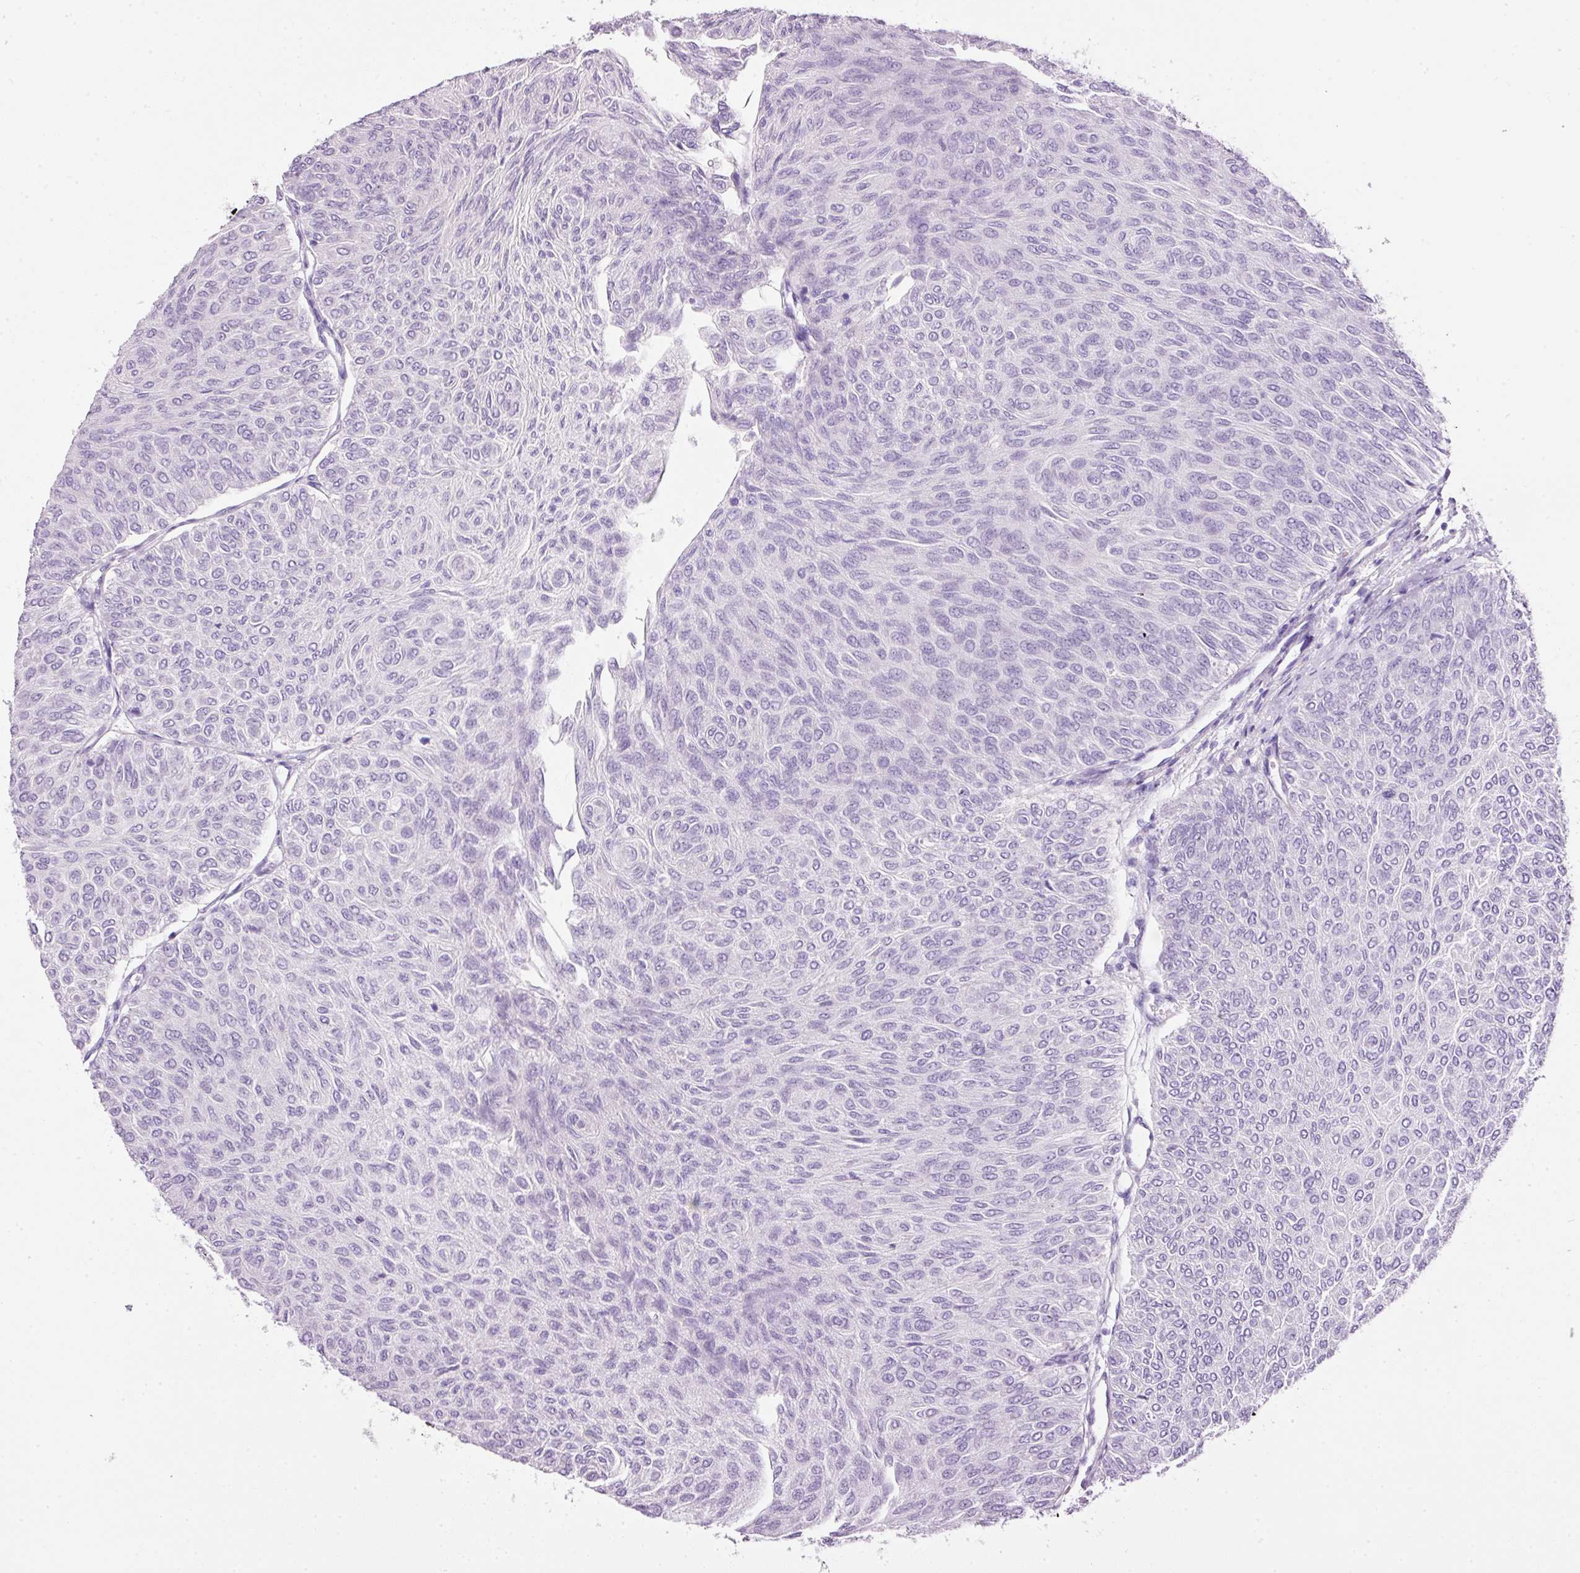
{"staining": {"intensity": "negative", "quantity": "none", "location": "none"}, "tissue": "urothelial cancer", "cell_type": "Tumor cells", "image_type": "cancer", "snomed": [{"axis": "morphology", "description": "Urothelial carcinoma, Low grade"}, {"axis": "topography", "description": "Urinary bladder"}], "caption": "Tumor cells are negative for protein expression in human urothelial cancer.", "gene": "BSND", "patient": {"sex": "male", "age": 78}}